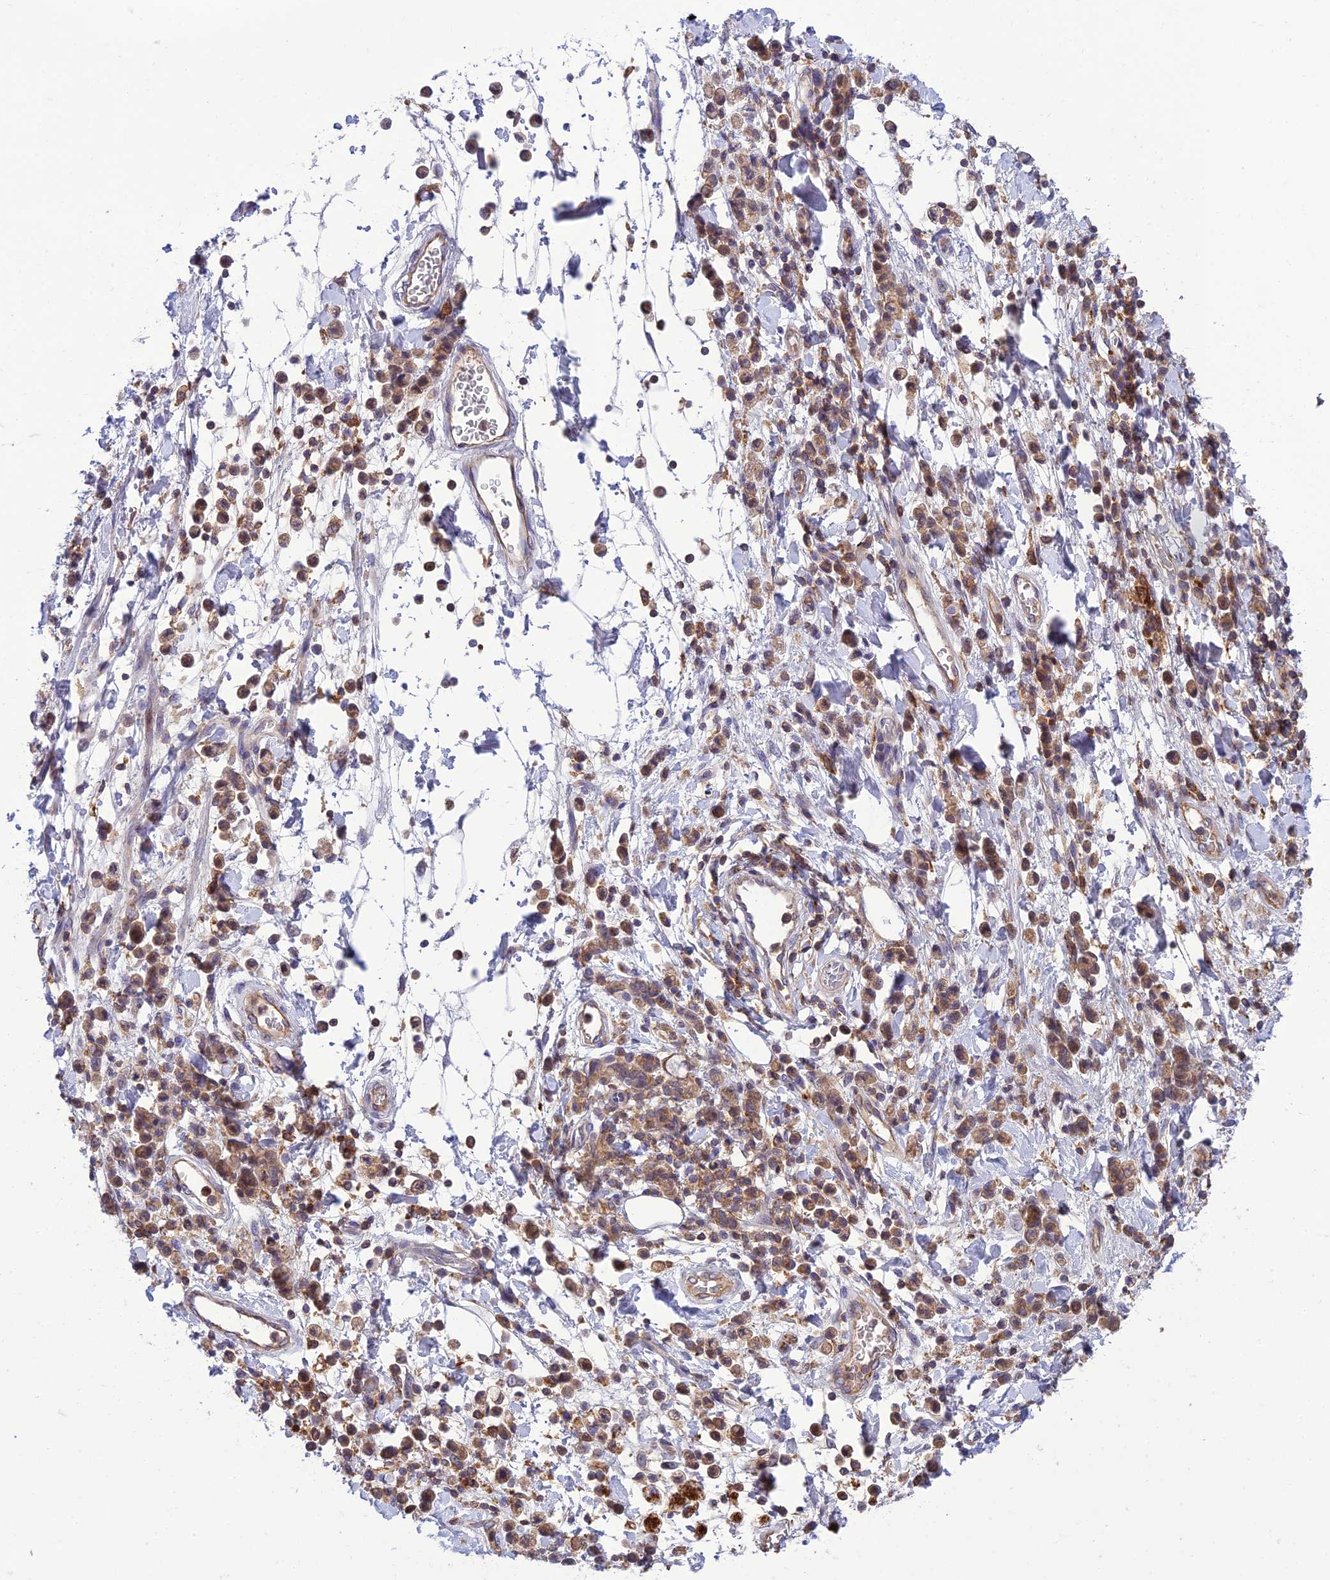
{"staining": {"intensity": "moderate", "quantity": ">75%", "location": "cytoplasmic/membranous"}, "tissue": "stomach cancer", "cell_type": "Tumor cells", "image_type": "cancer", "snomed": [{"axis": "morphology", "description": "Adenocarcinoma, NOS"}, {"axis": "topography", "description": "Stomach"}], "caption": "Stomach cancer stained with a brown dye shows moderate cytoplasmic/membranous positive expression in about >75% of tumor cells.", "gene": "IRAK3", "patient": {"sex": "male", "age": 77}}